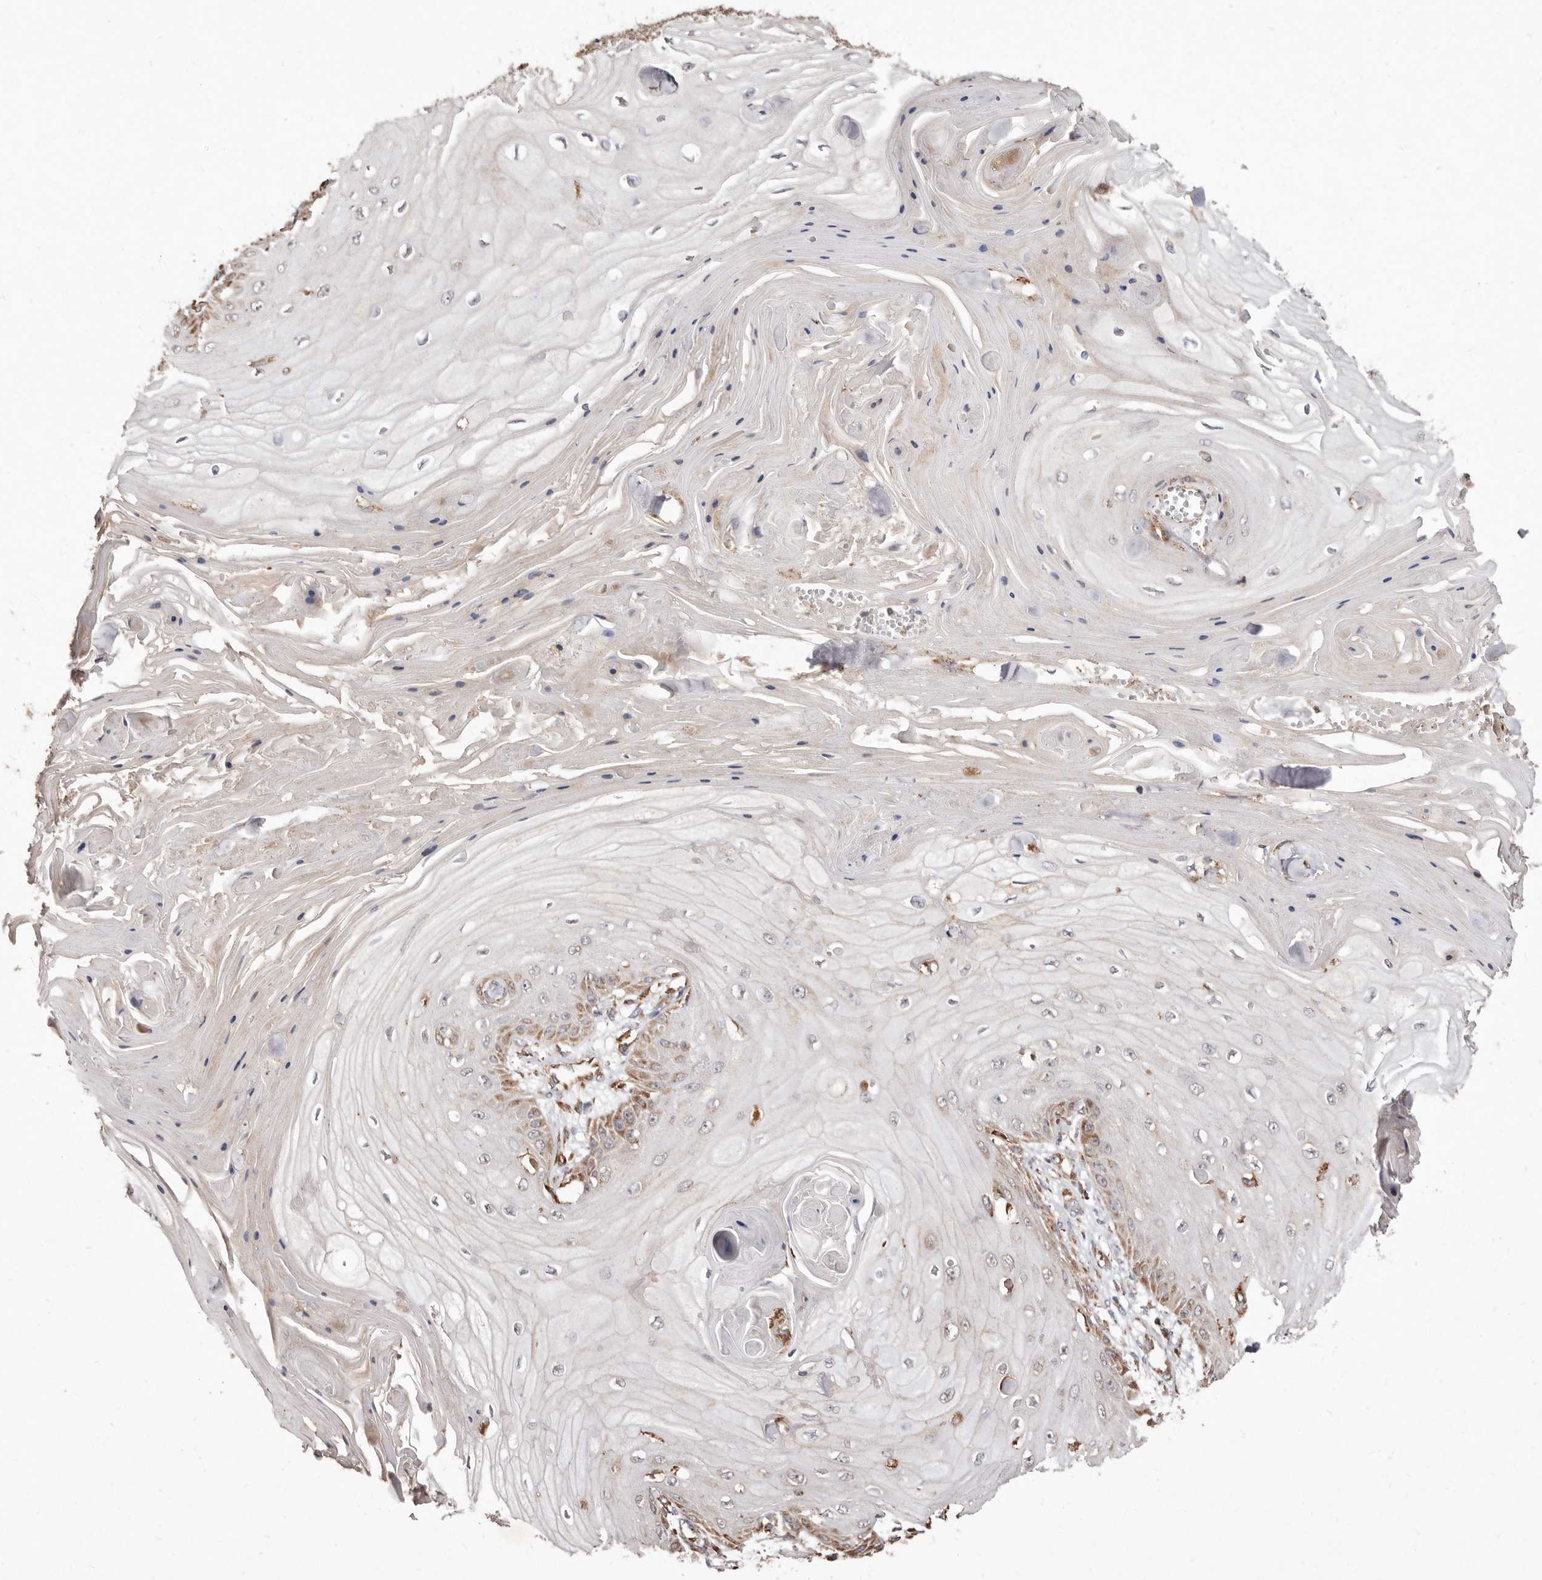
{"staining": {"intensity": "weak", "quantity": "<25%", "location": "cytoplasmic/membranous"}, "tissue": "skin cancer", "cell_type": "Tumor cells", "image_type": "cancer", "snomed": [{"axis": "morphology", "description": "Squamous cell carcinoma, NOS"}, {"axis": "topography", "description": "Skin"}], "caption": "A histopathology image of human skin squamous cell carcinoma is negative for staining in tumor cells.", "gene": "STEAP2", "patient": {"sex": "male", "age": 74}}